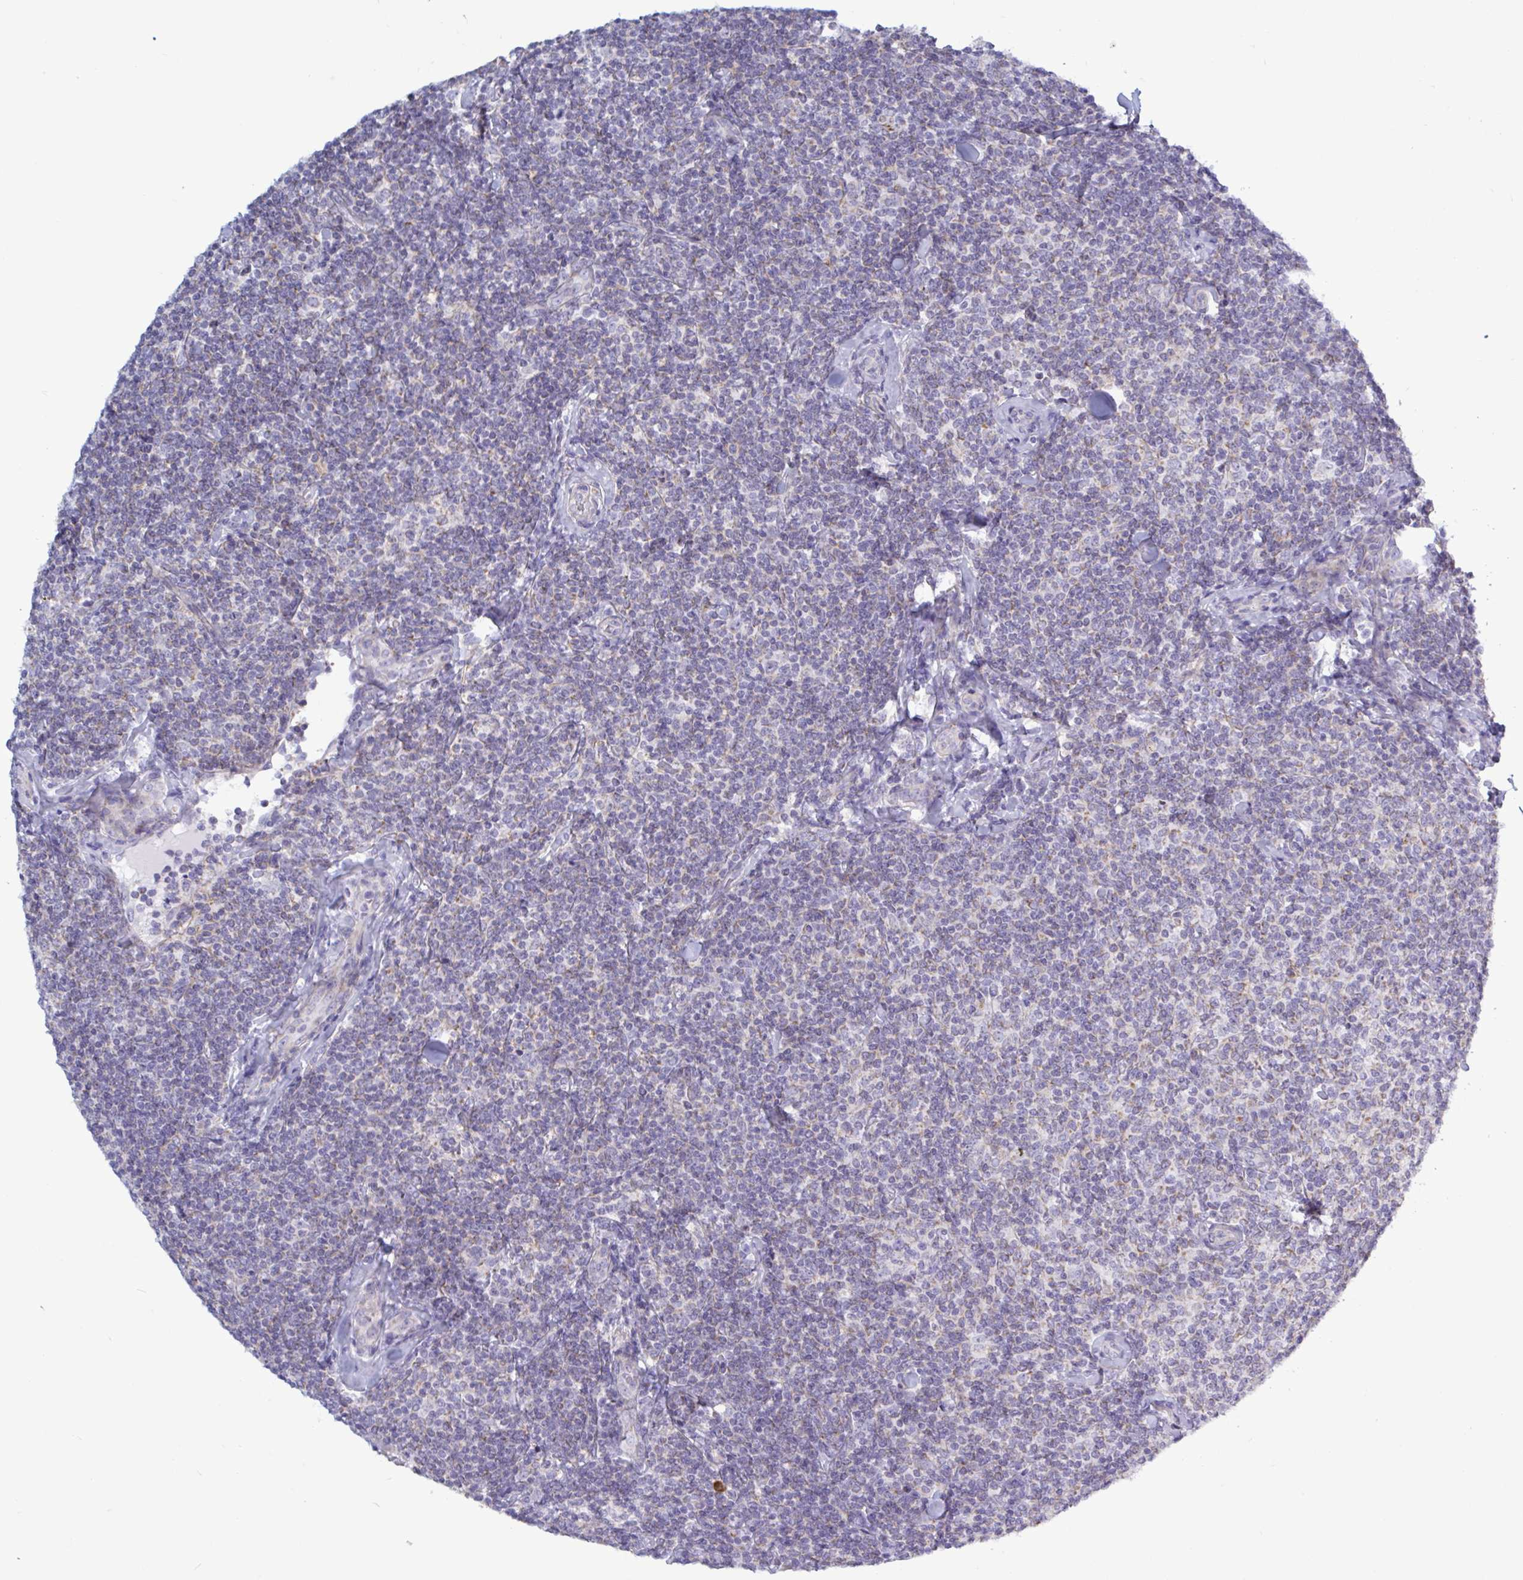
{"staining": {"intensity": "negative", "quantity": "none", "location": "none"}, "tissue": "lymphoma", "cell_type": "Tumor cells", "image_type": "cancer", "snomed": [{"axis": "morphology", "description": "Malignant lymphoma, non-Hodgkin's type, Low grade"}, {"axis": "topography", "description": "Lymph node"}], "caption": "The photomicrograph displays no staining of tumor cells in malignant lymphoma, non-Hodgkin's type (low-grade).", "gene": "ATG9A", "patient": {"sex": "female", "age": 56}}